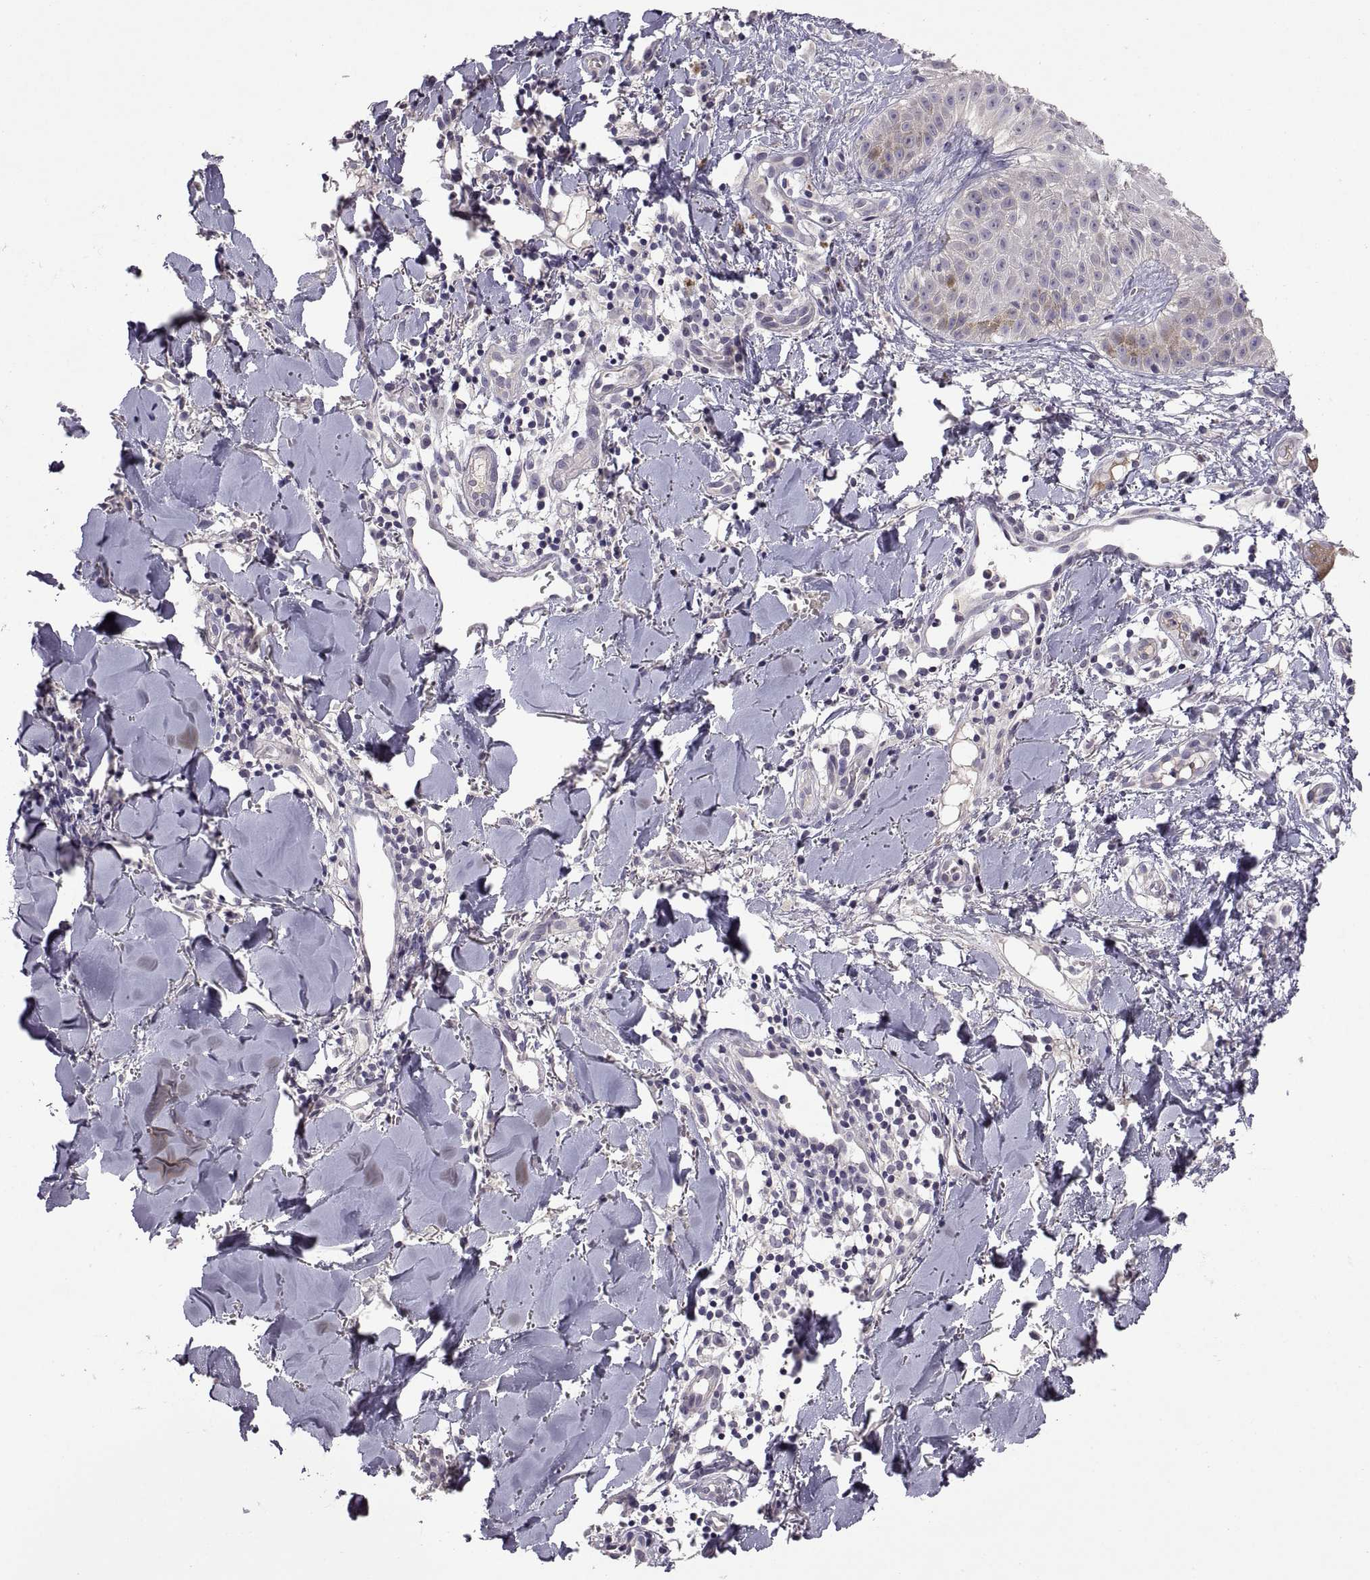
{"staining": {"intensity": "negative", "quantity": "none", "location": "none"}, "tissue": "melanoma", "cell_type": "Tumor cells", "image_type": "cancer", "snomed": [{"axis": "morphology", "description": "Malignant melanoma, NOS"}, {"axis": "topography", "description": "Skin"}], "caption": "DAB immunohistochemical staining of melanoma shows no significant staining in tumor cells.", "gene": "NMNAT2", "patient": {"sex": "male", "age": 51}}